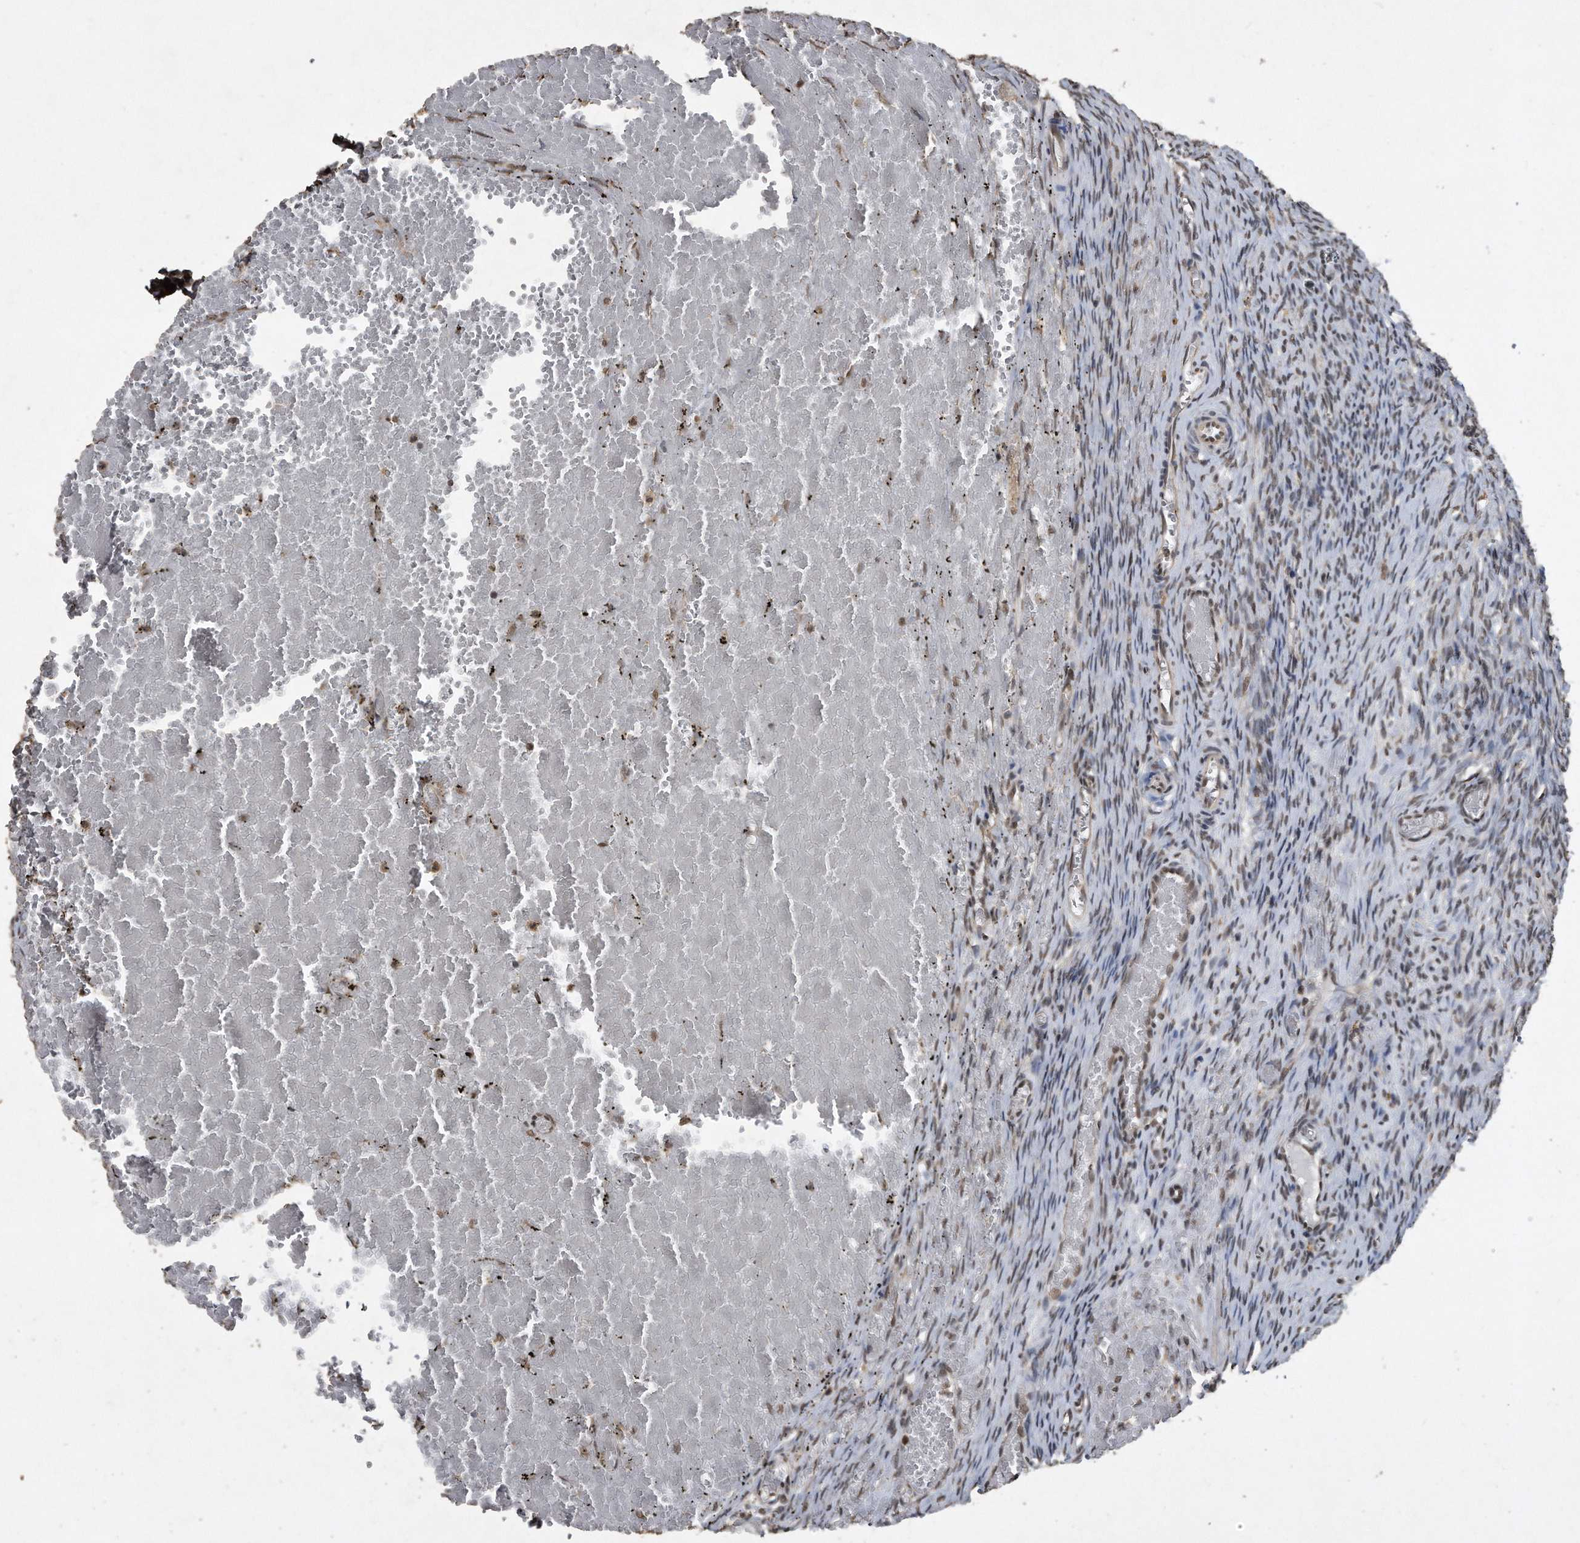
{"staining": {"intensity": "weak", "quantity": ">75%", "location": "cytoplasmic/membranous"}, "tissue": "ovary", "cell_type": "Follicle cells", "image_type": "normal", "snomed": [{"axis": "morphology", "description": "Adenocarcinoma, NOS"}, {"axis": "topography", "description": "Endometrium"}], "caption": "Protein expression analysis of benign ovary shows weak cytoplasmic/membranous positivity in approximately >75% of follicle cells. (Brightfield microscopy of DAB IHC at high magnification).", "gene": "CRYZL1", "patient": {"sex": "female", "age": 32}}